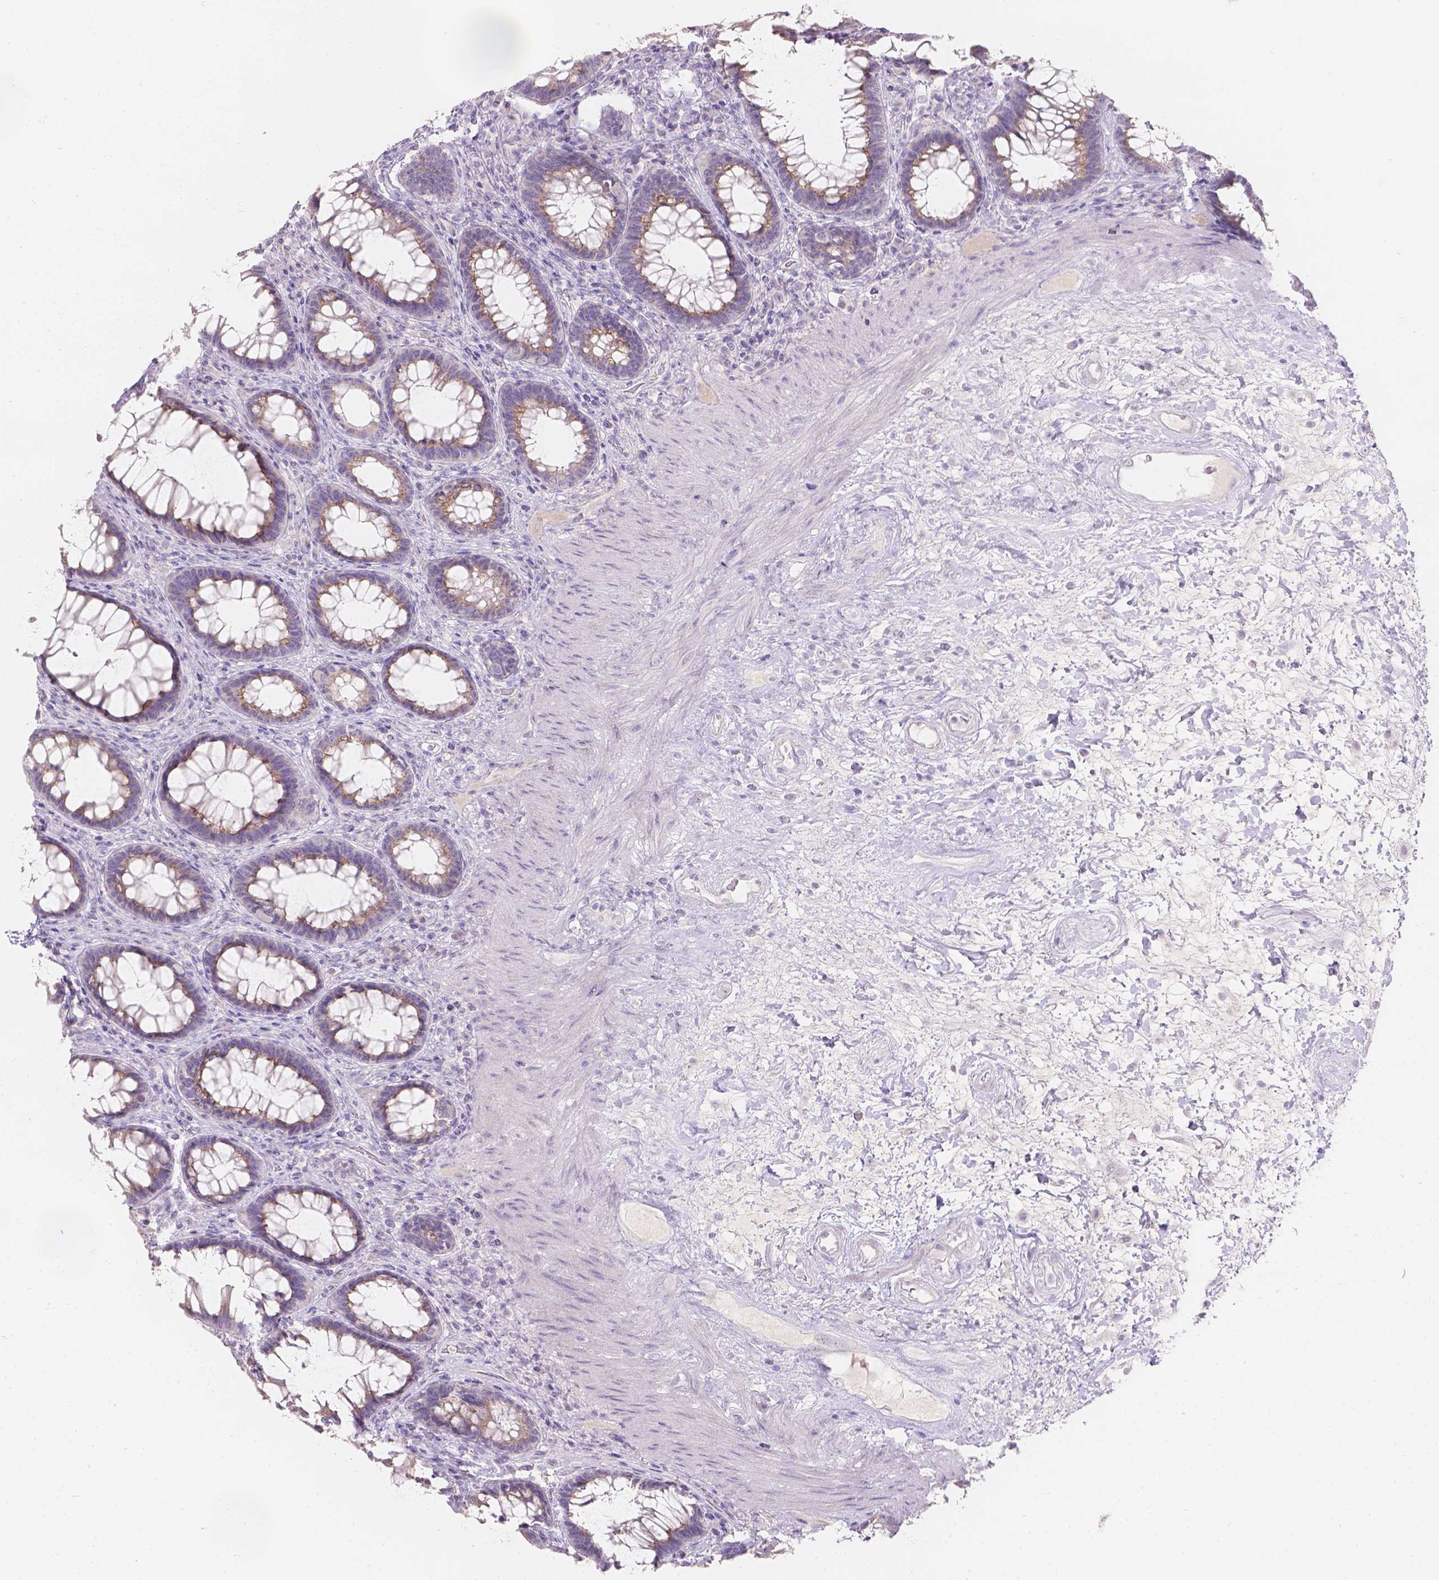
{"staining": {"intensity": "weak", "quantity": "25%-75%", "location": "cytoplasmic/membranous"}, "tissue": "rectum", "cell_type": "Glandular cells", "image_type": "normal", "snomed": [{"axis": "morphology", "description": "Normal tissue, NOS"}, {"axis": "topography", "description": "Rectum"}], "caption": "Human rectum stained for a protein (brown) reveals weak cytoplasmic/membranous positive positivity in about 25%-75% of glandular cells.", "gene": "HTN3", "patient": {"sex": "male", "age": 72}}